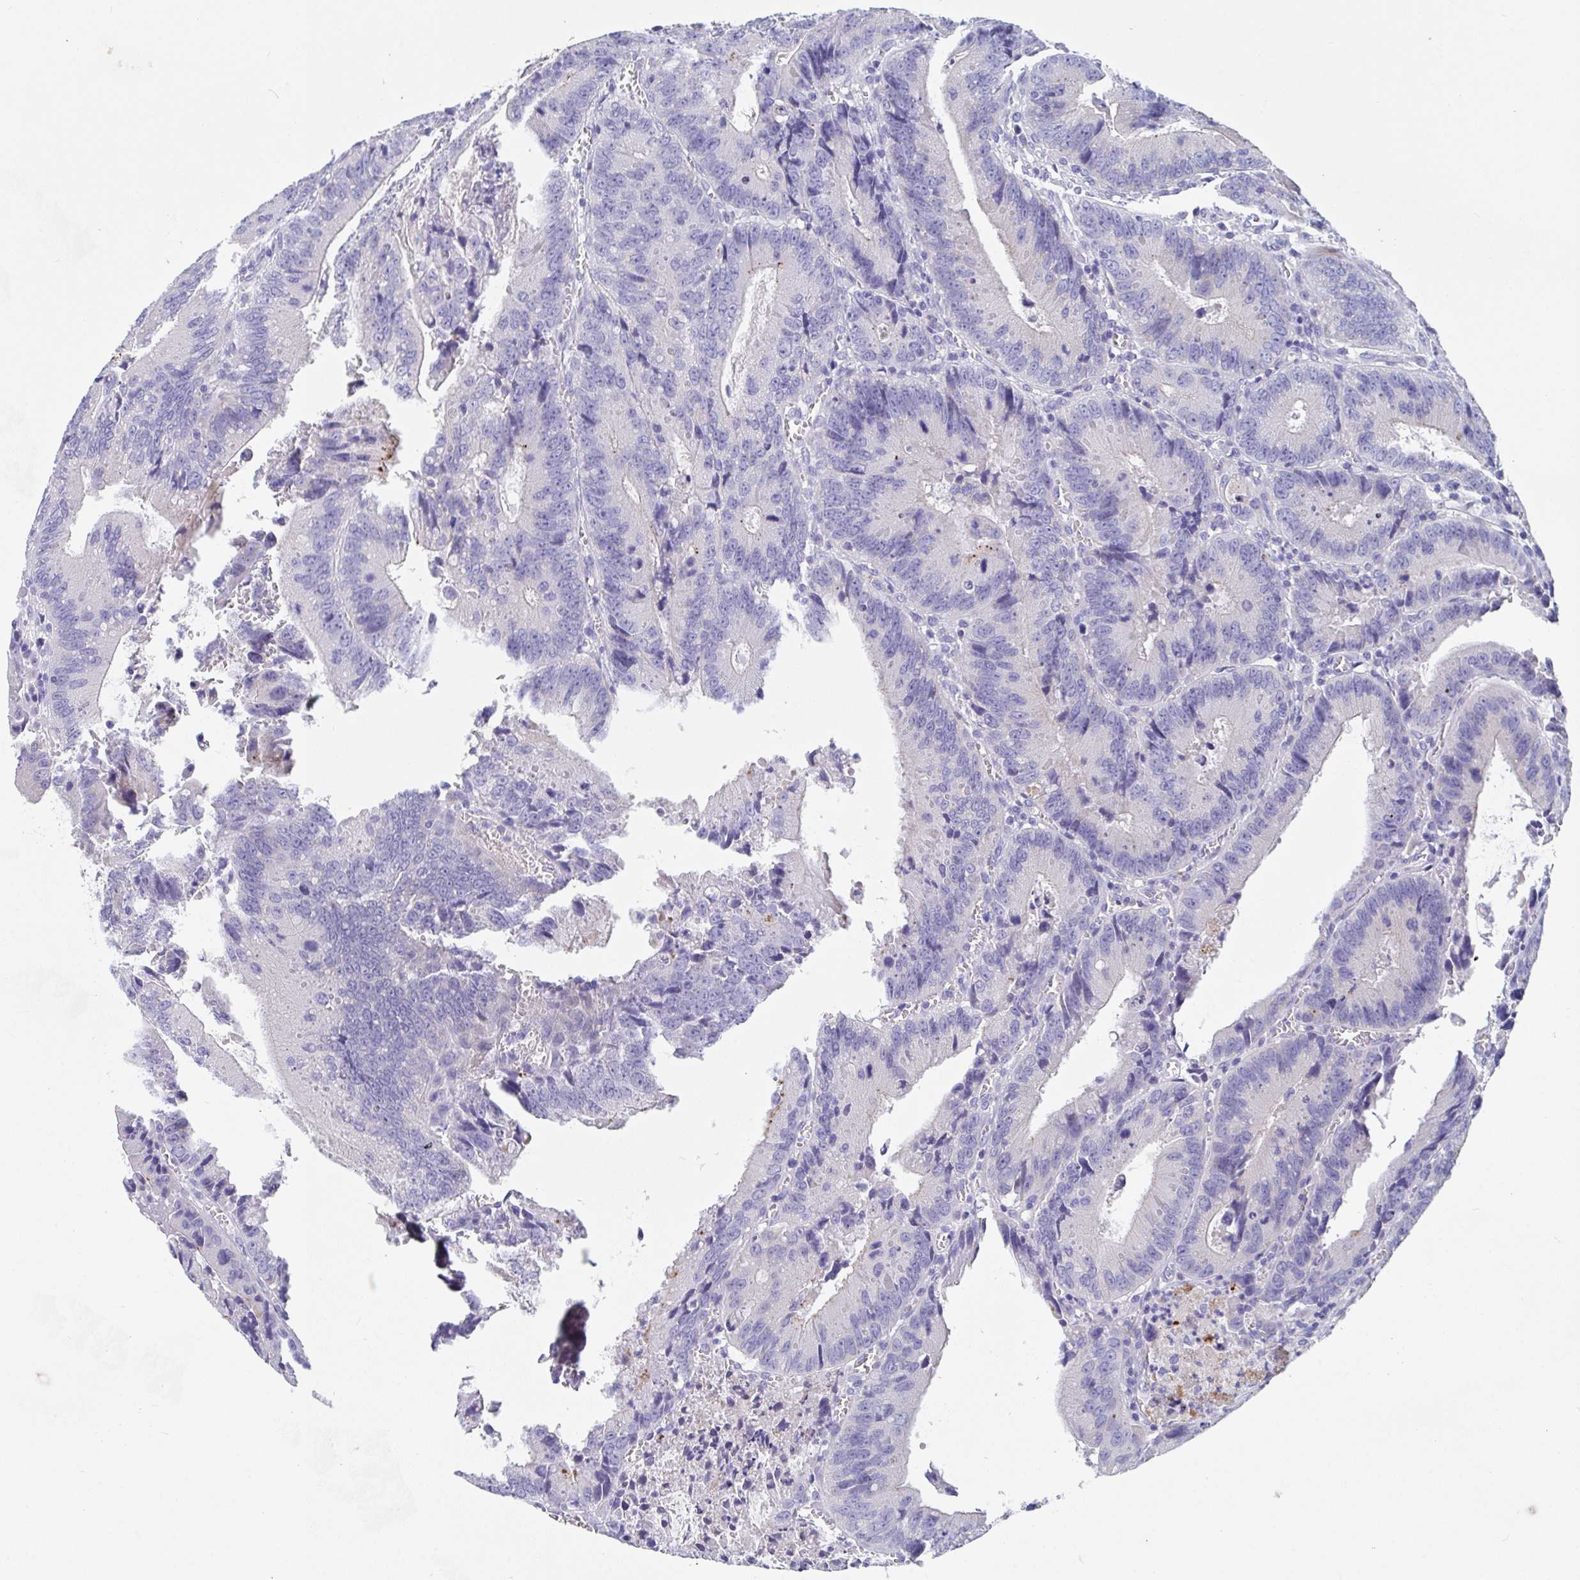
{"staining": {"intensity": "negative", "quantity": "none", "location": "none"}, "tissue": "colorectal cancer", "cell_type": "Tumor cells", "image_type": "cancer", "snomed": [{"axis": "morphology", "description": "Adenocarcinoma, NOS"}, {"axis": "topography", "description": "Rectum"}], "caption": "Colorectal cancer was stained to show a protein in brown. There is no significant expression in tumor cells.", "gene": "ZNF561", "patient": {"sex": "female", "age": 81}}